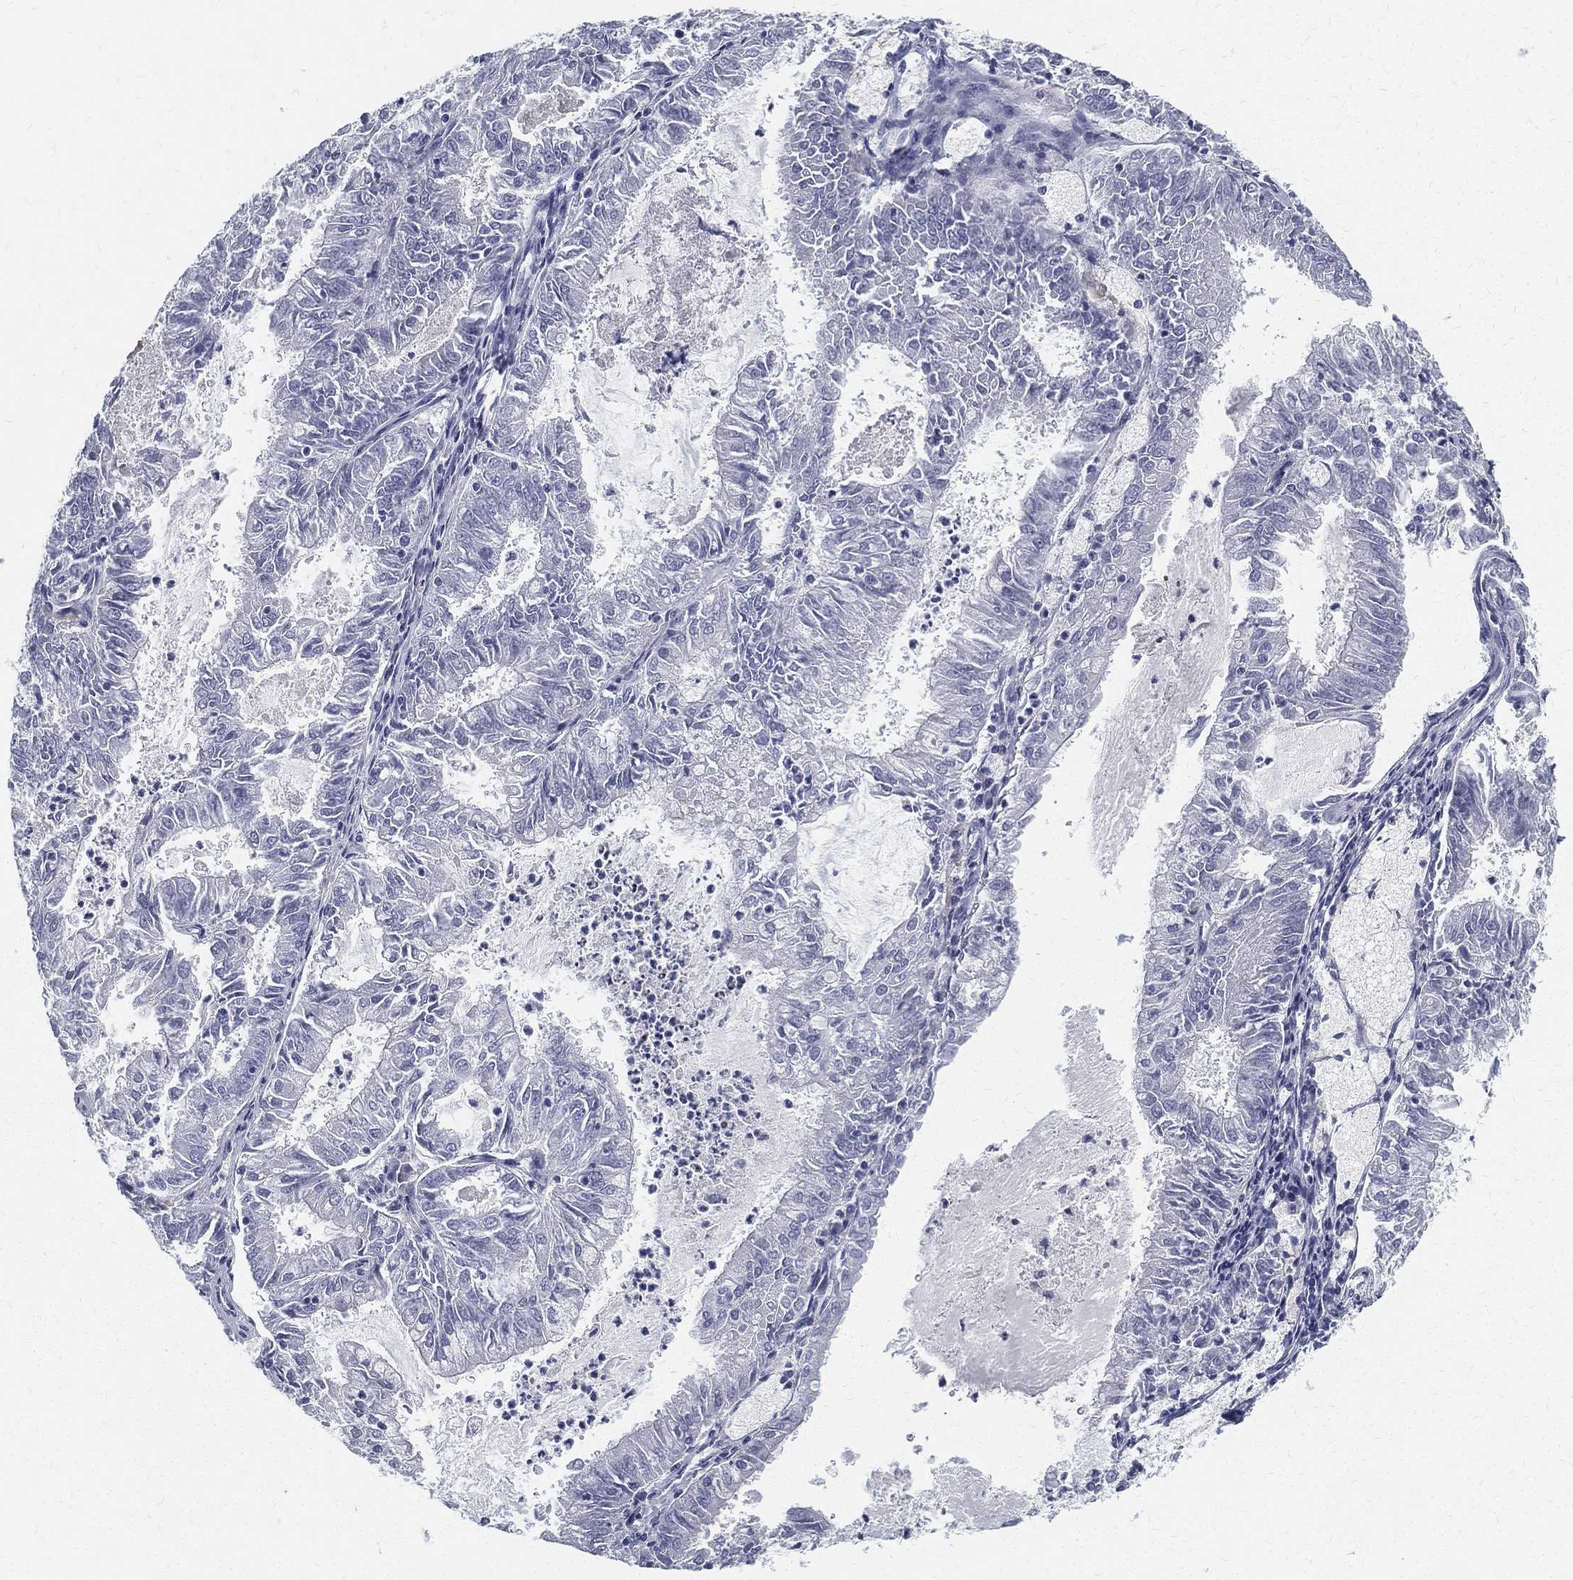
{"staining": {"intensity": "negative", "quantity": "none", "location": "none"}, "tissue": "endometrial cancer", "cell_type": "Tumor cells", "image_type": "cancer", "snomed": [{"axis": "morphology", "description": "Adenocarcinoma, NOS"}, {"axis": "topography", "description": "Endometrium"}], "caption": "Endometrial cancer (adenocarcinoma) was stained to show a protein in brown. There is no significant staining in tumor cells. The staining was performed using DAB to visualize the protein expression in brown, while the nuclei were stained in blue with hematoxylin (Magnification: 20x).", "gene": "SPPL2C", "patient": {"sex": "female", "age": 57}}